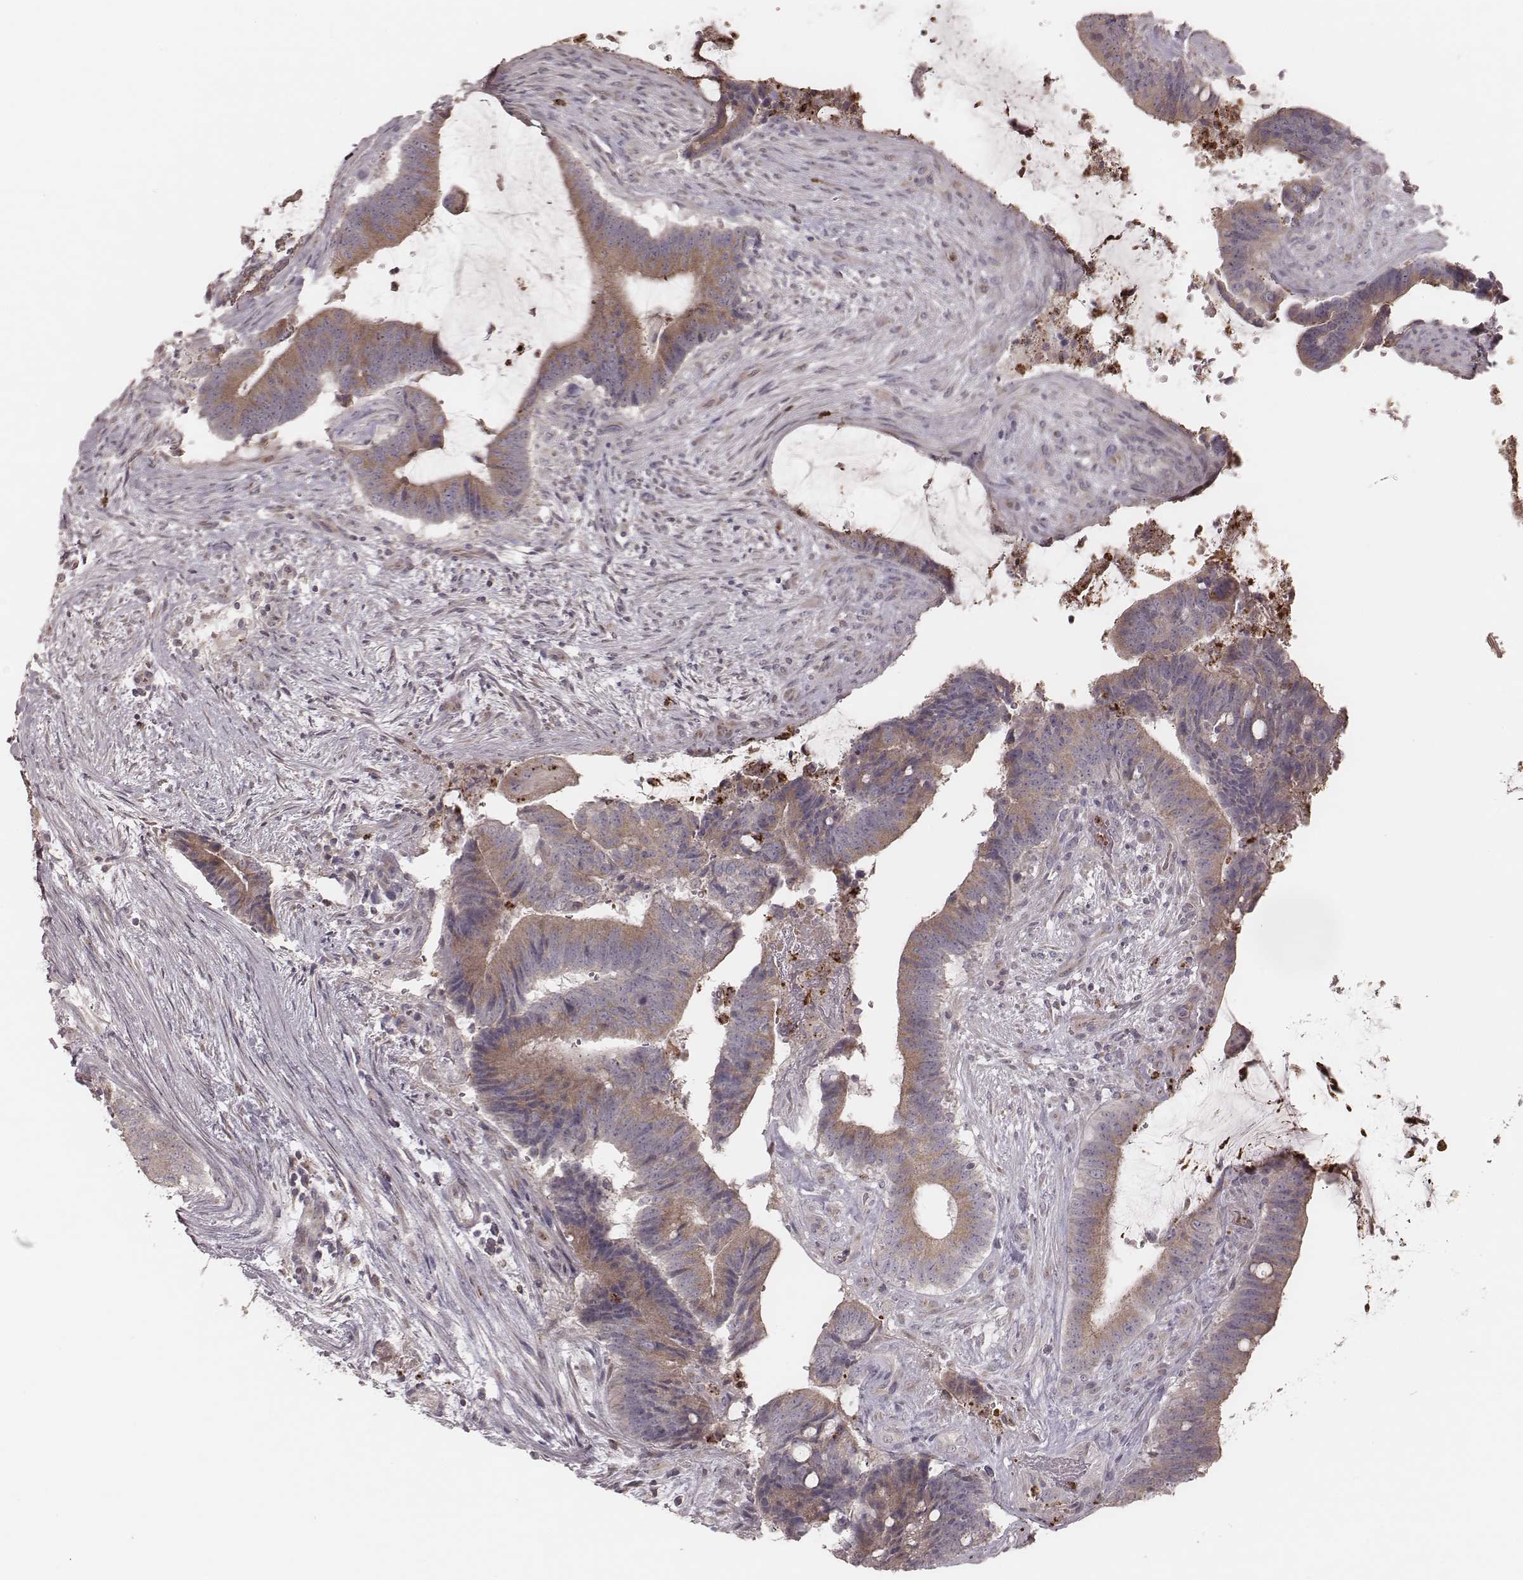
{"staining": {"intensity": "moderate", "quantity": ">75%", "location": "cytoplasmic/membranous"}, "tissue": "colorectal cancer", "cell_type": "Tumor cells", "image_type": "cancer", "snomed": [{"axis": "morphology", "description": "Adenocarcinoma, NOS"}, {"axis": "topography", "description": "Colon"}], "caption": "Colorectal cancer stained for a protein (brown) demonstrates moderate cytoplasmic/membranous positive expression in about >75% of tumor cells.", "gene": "ABCA7", "patient": {"sex": "female", "age": 43}}